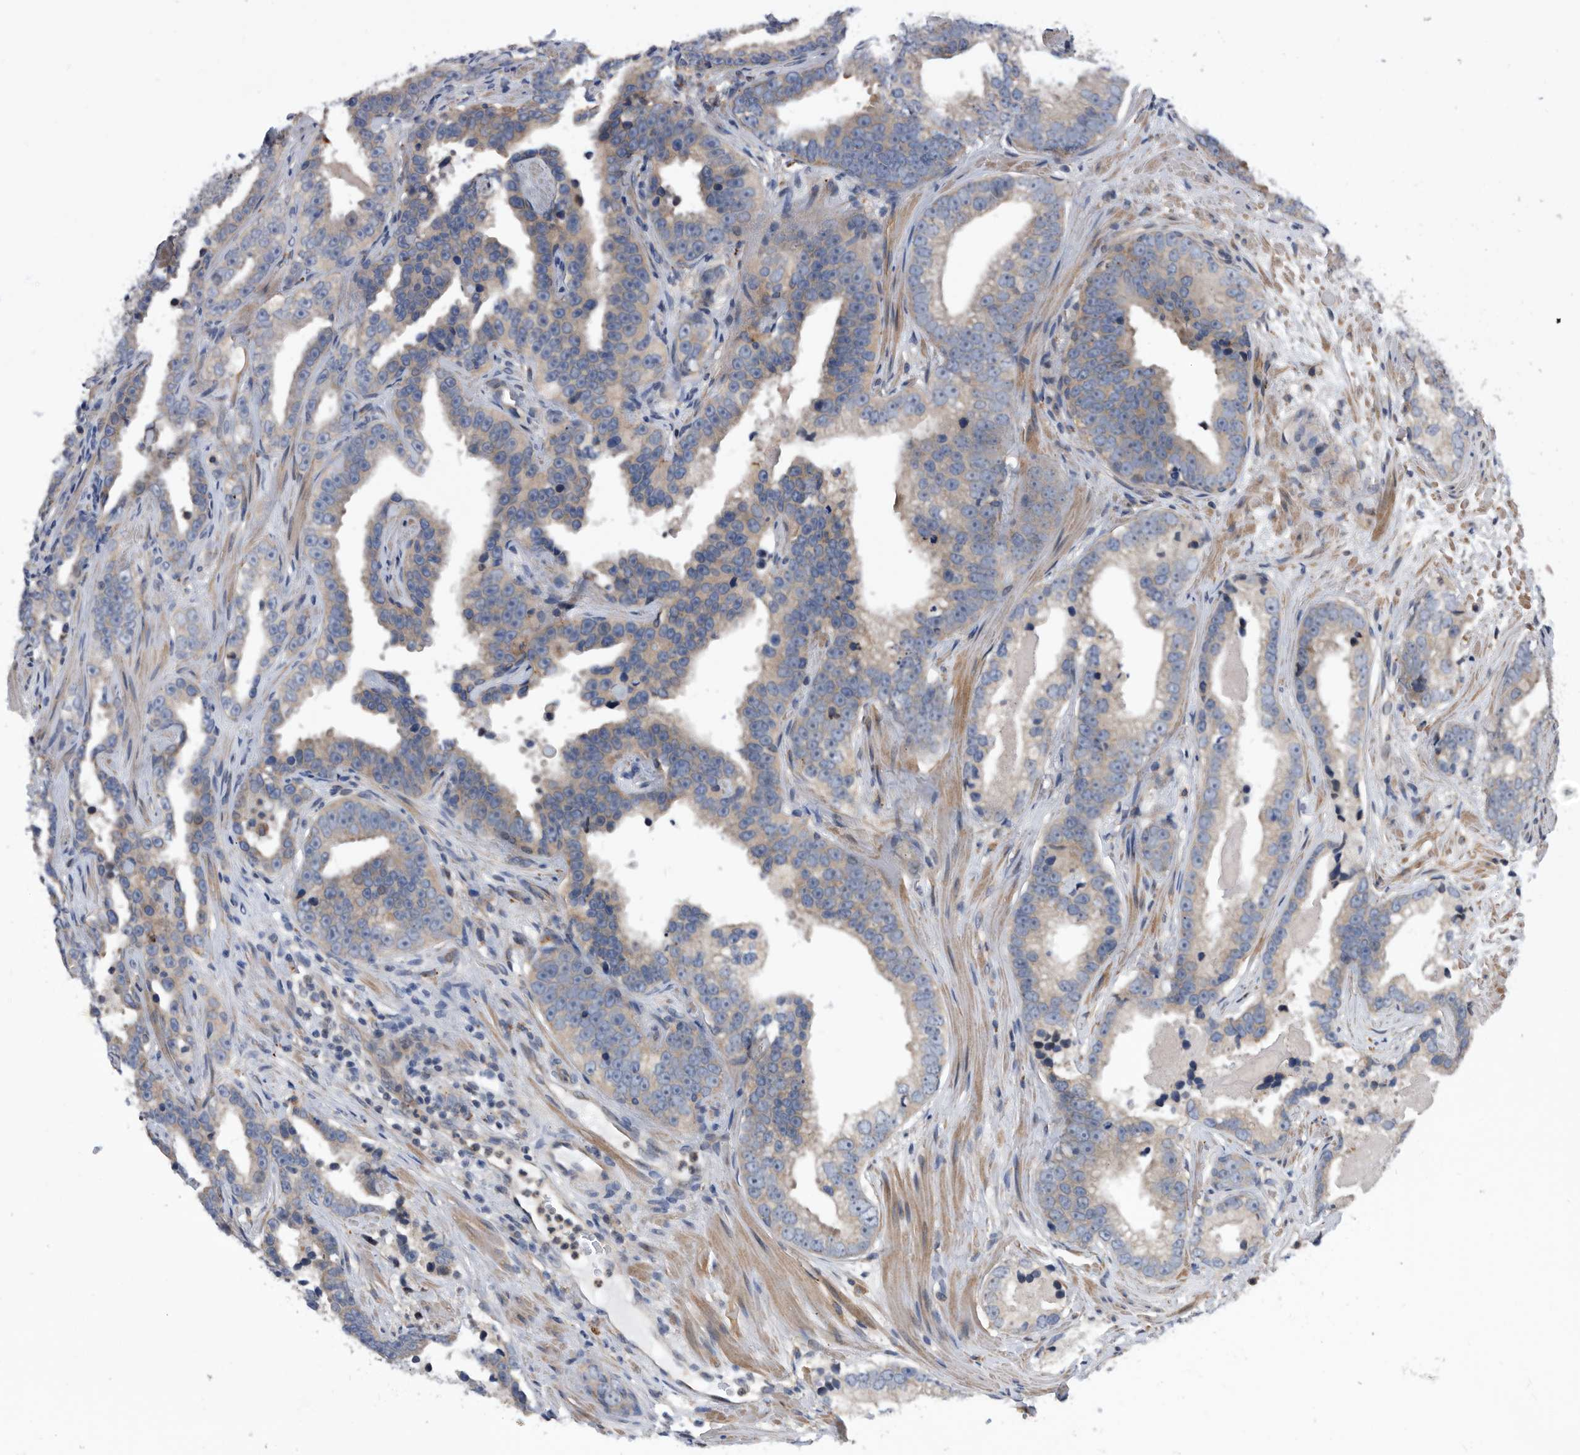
{"staining": {"intensity": "weak", "quantity": "<25%", "location": "cytoplasmic/membranous"}, "tissue": "prostate cancer", "cell_type": "Tumor cells", "image_type": "cancer", "snomed": [{"axis": "morphology", "description": "Adenocarcinoma, High grade"}, {"axis": "topography", "description": "Prostate"}], "caption": "An IHC photomicrograph of prostate cancer (adenocarcinoma (high-grade)) is shown. There is no staining in tumor cells of prostate cancer (adenocarcinoma (high-grade)). The staining is performed using DAB brown chromogen with nuclei counter-stained in using hematoxylin.", "gene": "BAIAP3", "patient": {"sex": "male", "age": 62}}